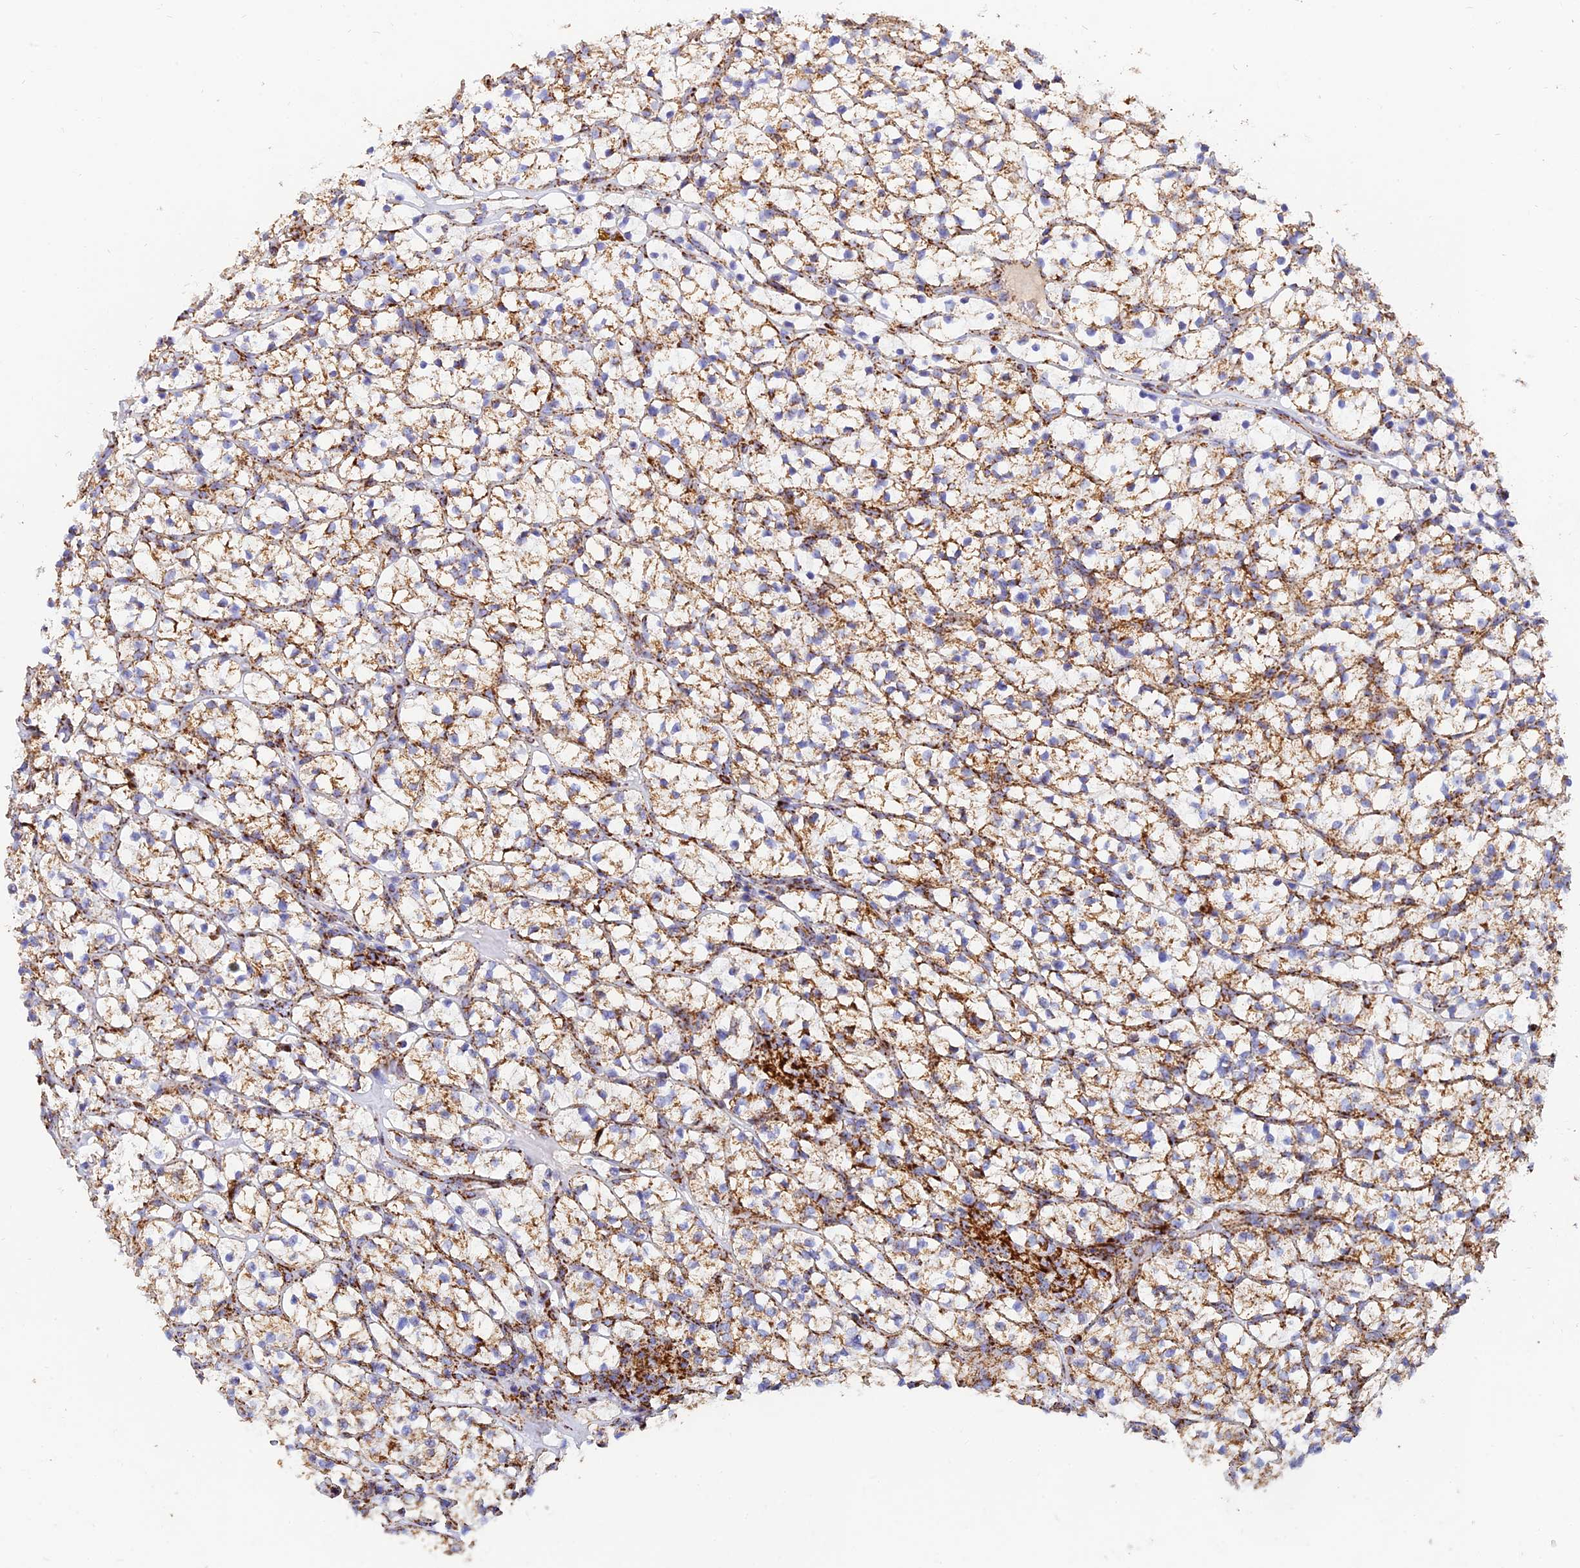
{"staining": {"intensity": "weak", "quantity": "25%-75%", "location": "cytoplasmic/membranous"}, "tissue": "renal cancer", "cell_type": "Tumor cells", "image_type": "cancer", "snomed": [{"axis": "morphology", "description": "Adenocarcinoma, NOS"}, {"axis": "topography", "description": "Kidney"}], "caption": "Protein expression analysis of human renal cancer (adenocarcinoma) reveals weak cytoplasmic/membranous staining in about 25%-75% of tumor cells.", "gene": "NDUFB6", "patient": {"sex": "female", "age": 64}}